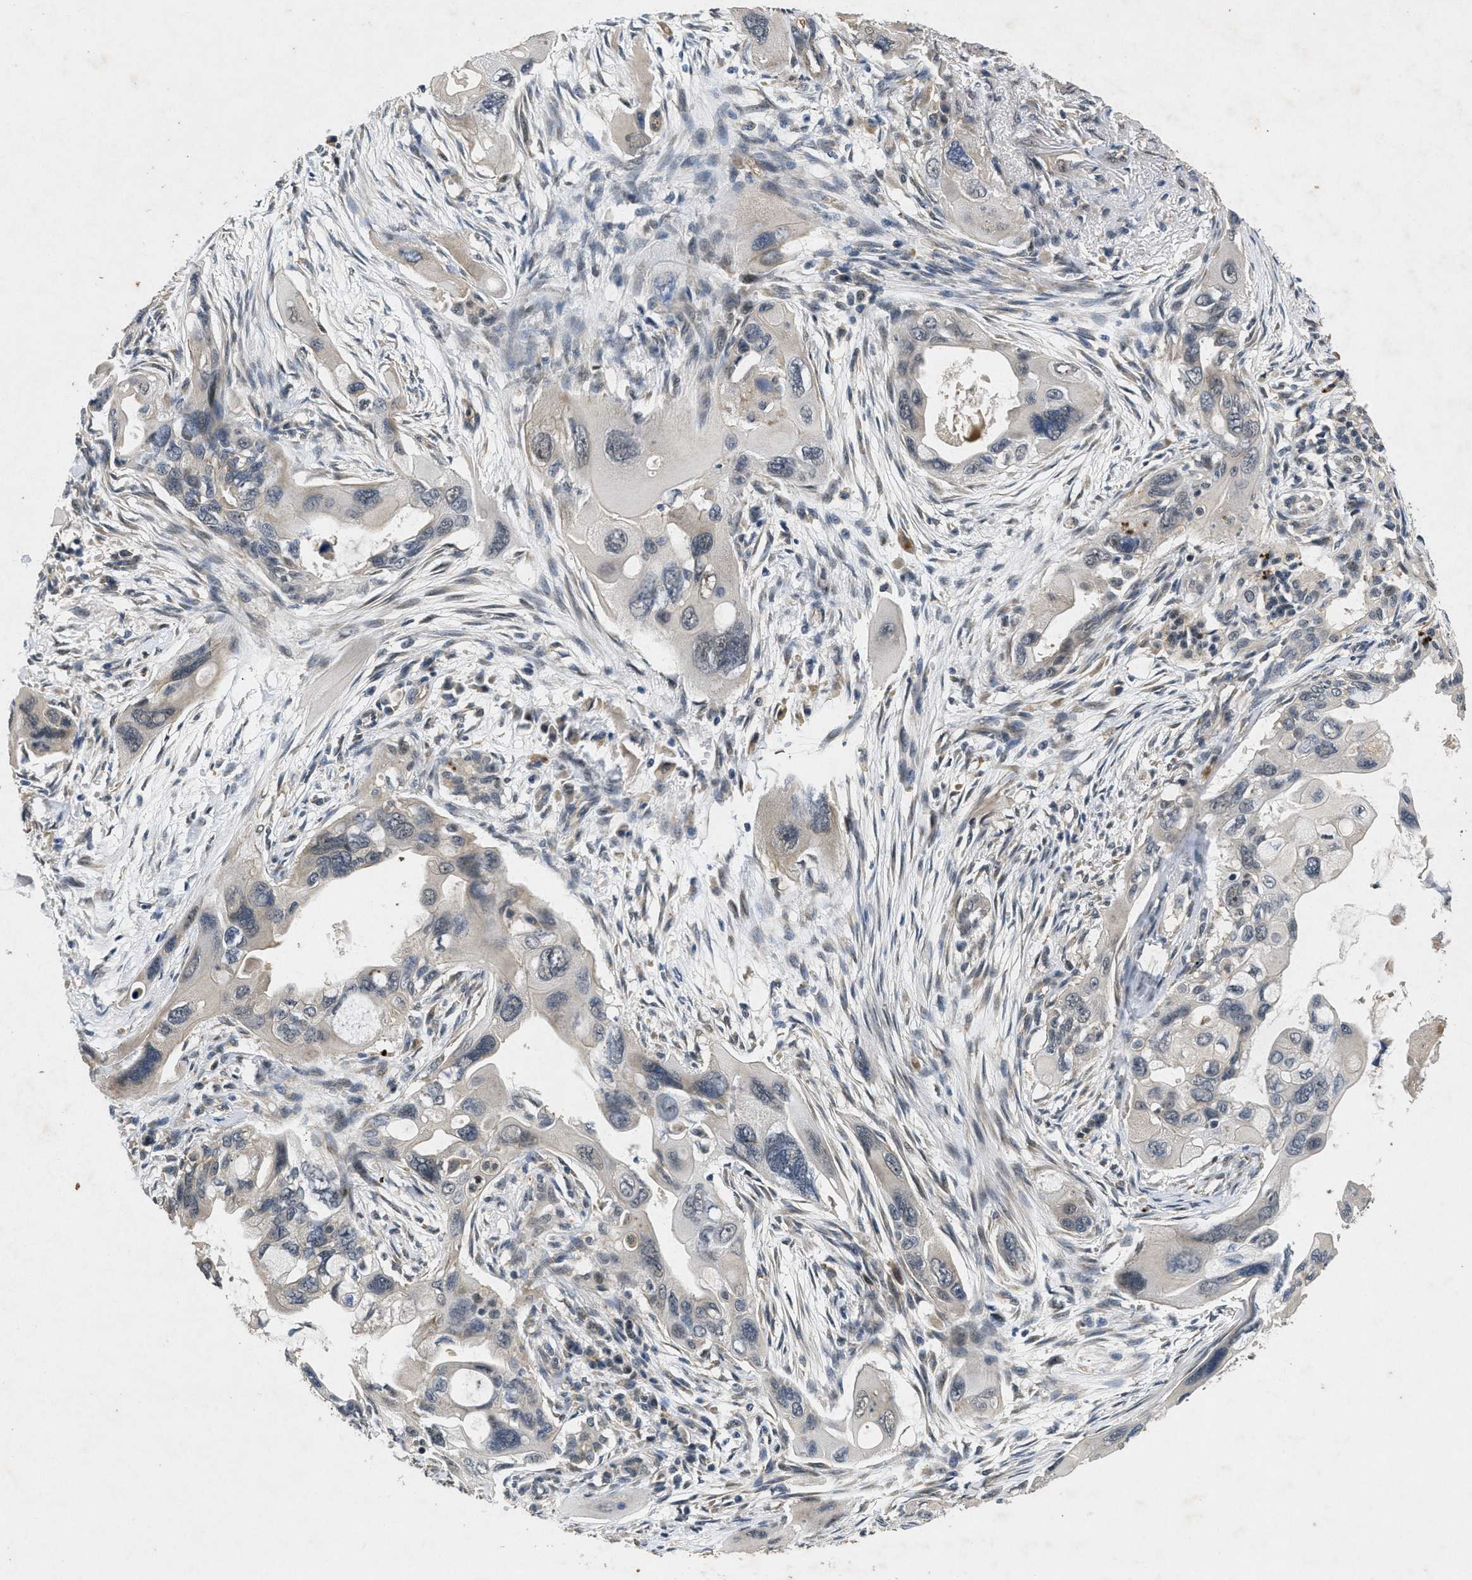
{"staining": {"intensity": "negative", "quantity": "none", "location": "none"}, "tissue": "pancreatic cancer", "cell_type": "Tumor cells", "image_type": "cancer", "snomed": [{"axis": "morphology", "description": "Adenocarcinoma, NOS"}, {"axis": "topography", "description": "Pancreas"}], "caption": "Pancreatic cancer stained for a protein using immunohistochemistry displays no positivity tumor cells.", "gene": "PAPOLG", "patient": {"sex": "male", "age": 73}}